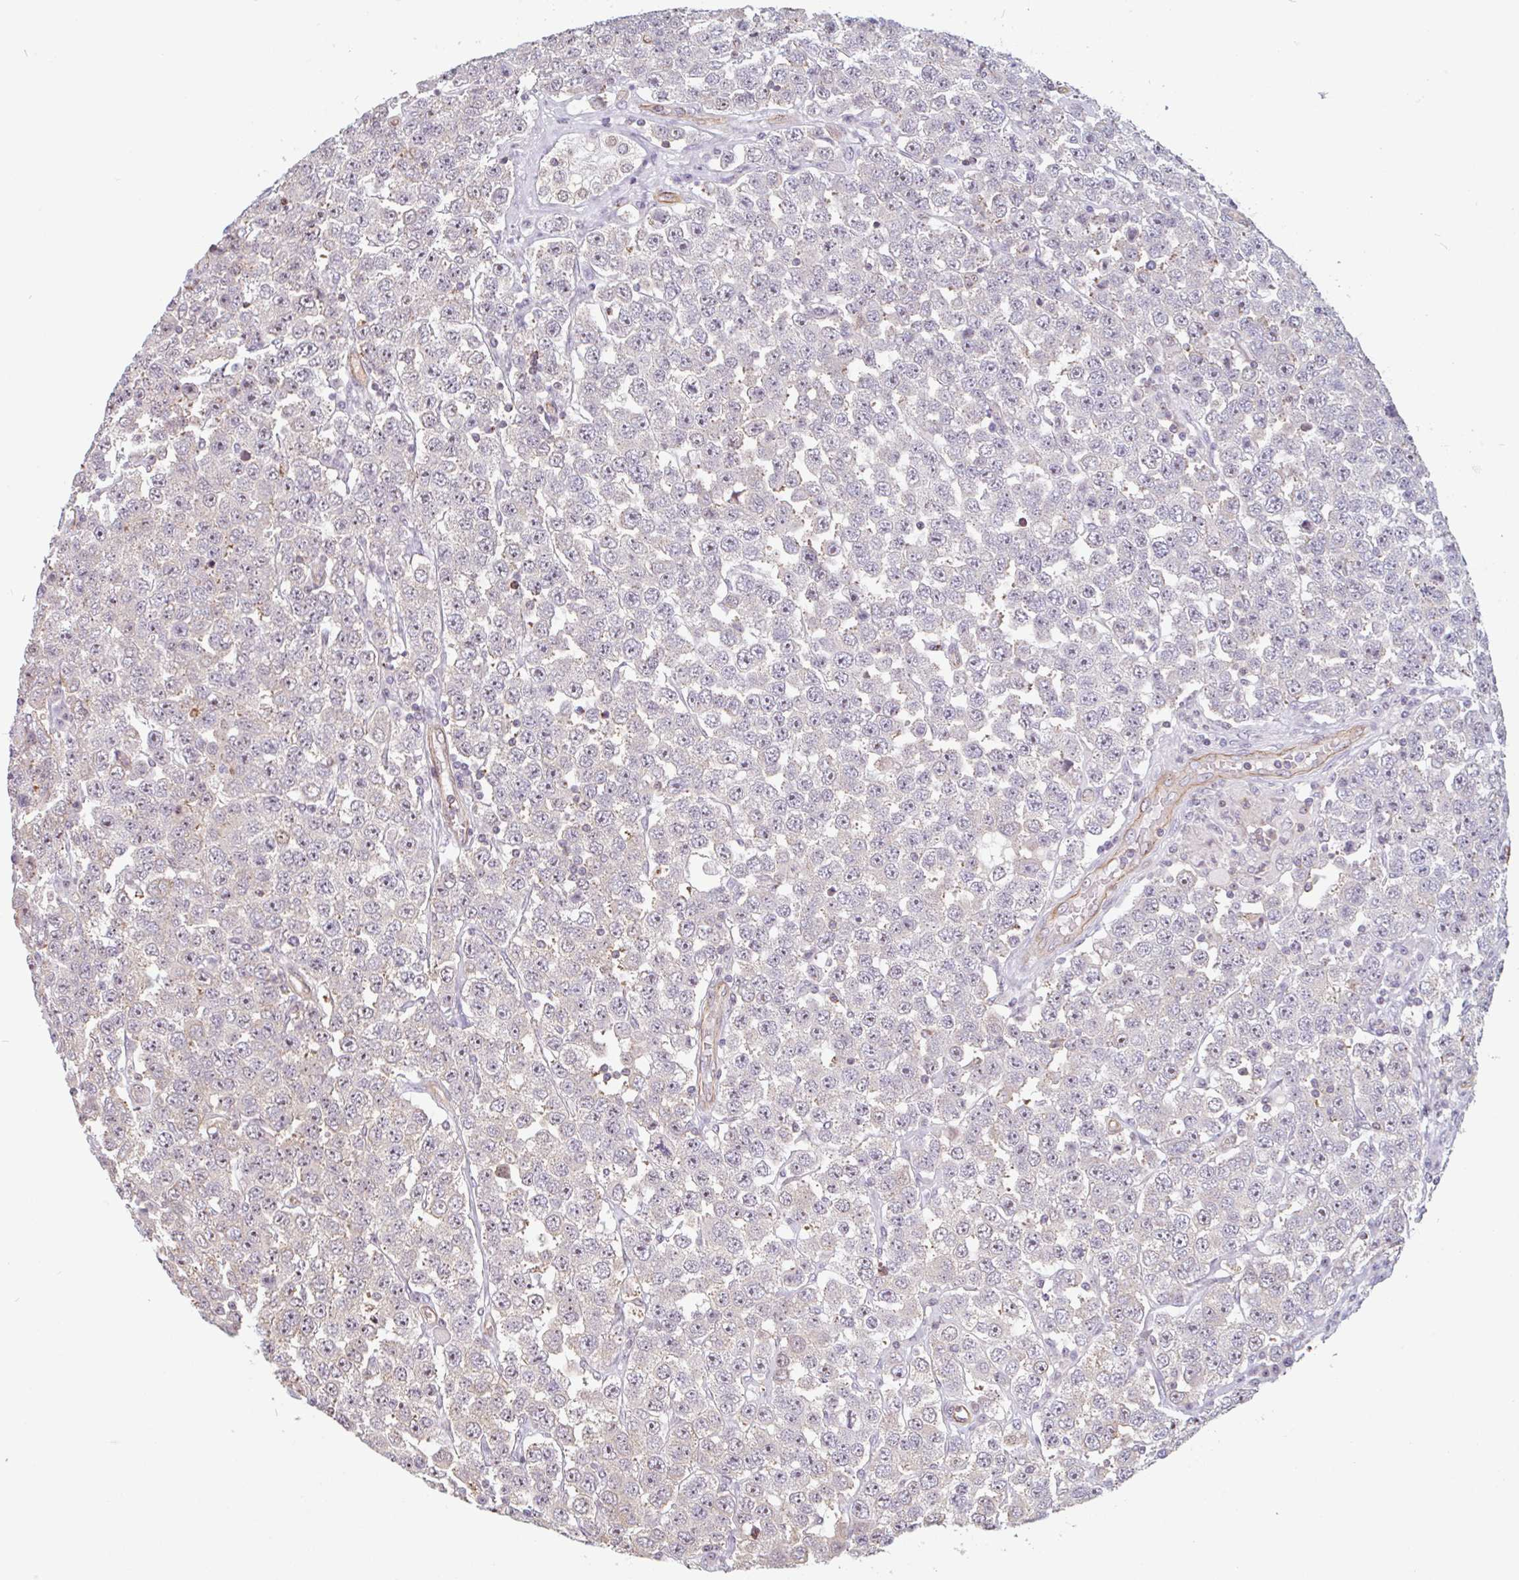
{"staining": {"intensity": "weak", "quantity": "25%-75%", "location": "cytoplasmic/membranous"}, "tissue": "testis cancer", "cell_type": "Tumor cells", "image_type": "cancer", "snomed": [{"axis": "morphology", "description": "Seminoma, NOS"}, {"axis": "topography", "description": "Testis"}], "caption": "Testis seminoma stained with a protein marker exhibits weak staining in tumor cells.", "gene": "ZNF689", "patient": {"sex": "male", "age": 28}}